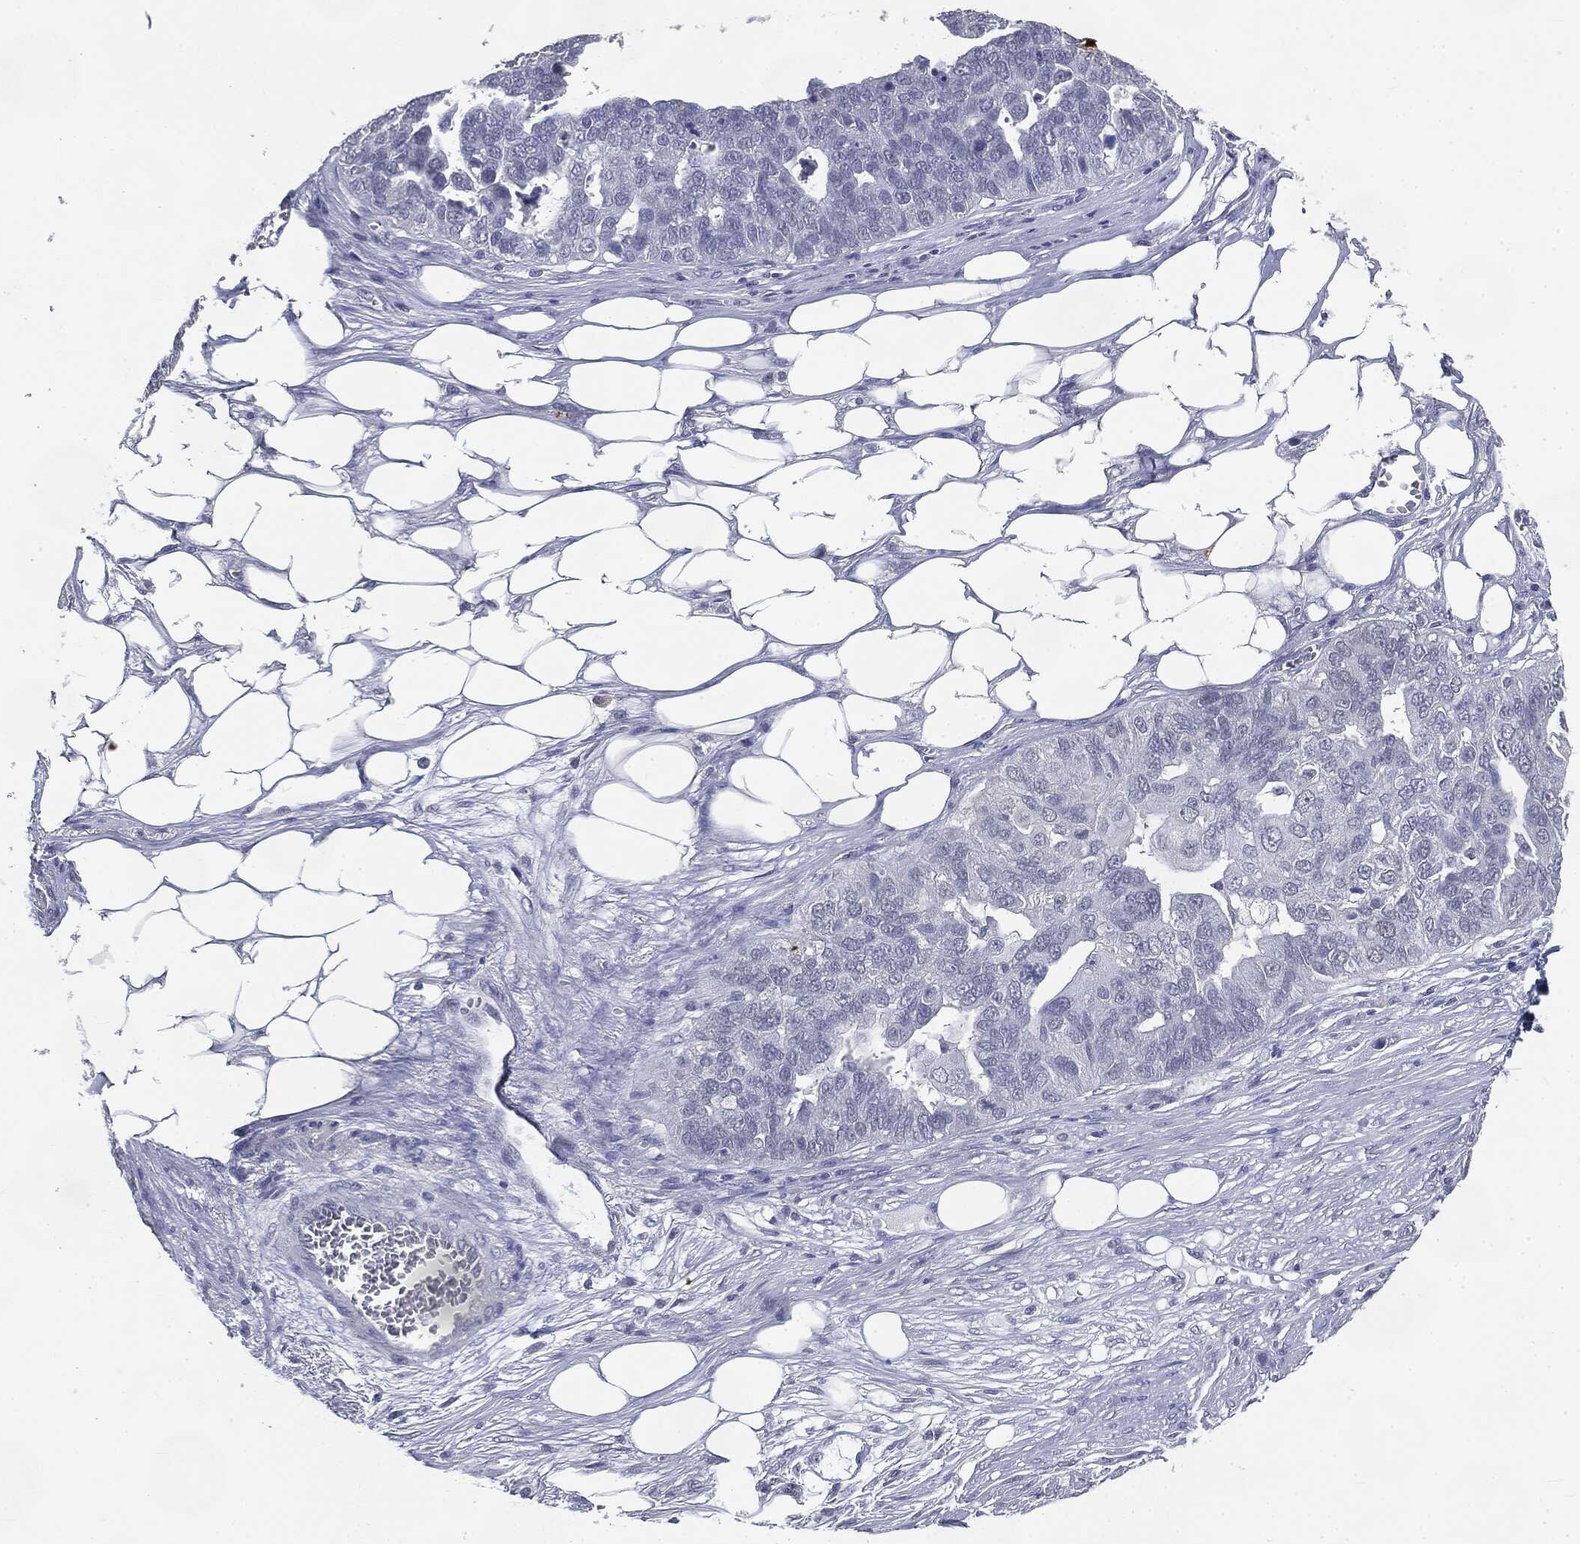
{"staining": {"intensity": "negative", "quantity": "none", "location": "none"}, "tissue": "ovarian cancer", "cell_type": "Tumor cells", "image_type": "cancer", "snomed": [{"axis": "morphology", "description": "Carcinoma, endometroid"}, {"axis": "topography", "description": "Soft tissue"}, {"axis": "topography", "description": "Ovary"}], "caption": "Endometroid carcinoma (ovarian) was stained to show a protein in brown. There is no significant expression in tumor cells.", "gene": "SLC2A2", "patient": {"sex": "female", "age": 52}}